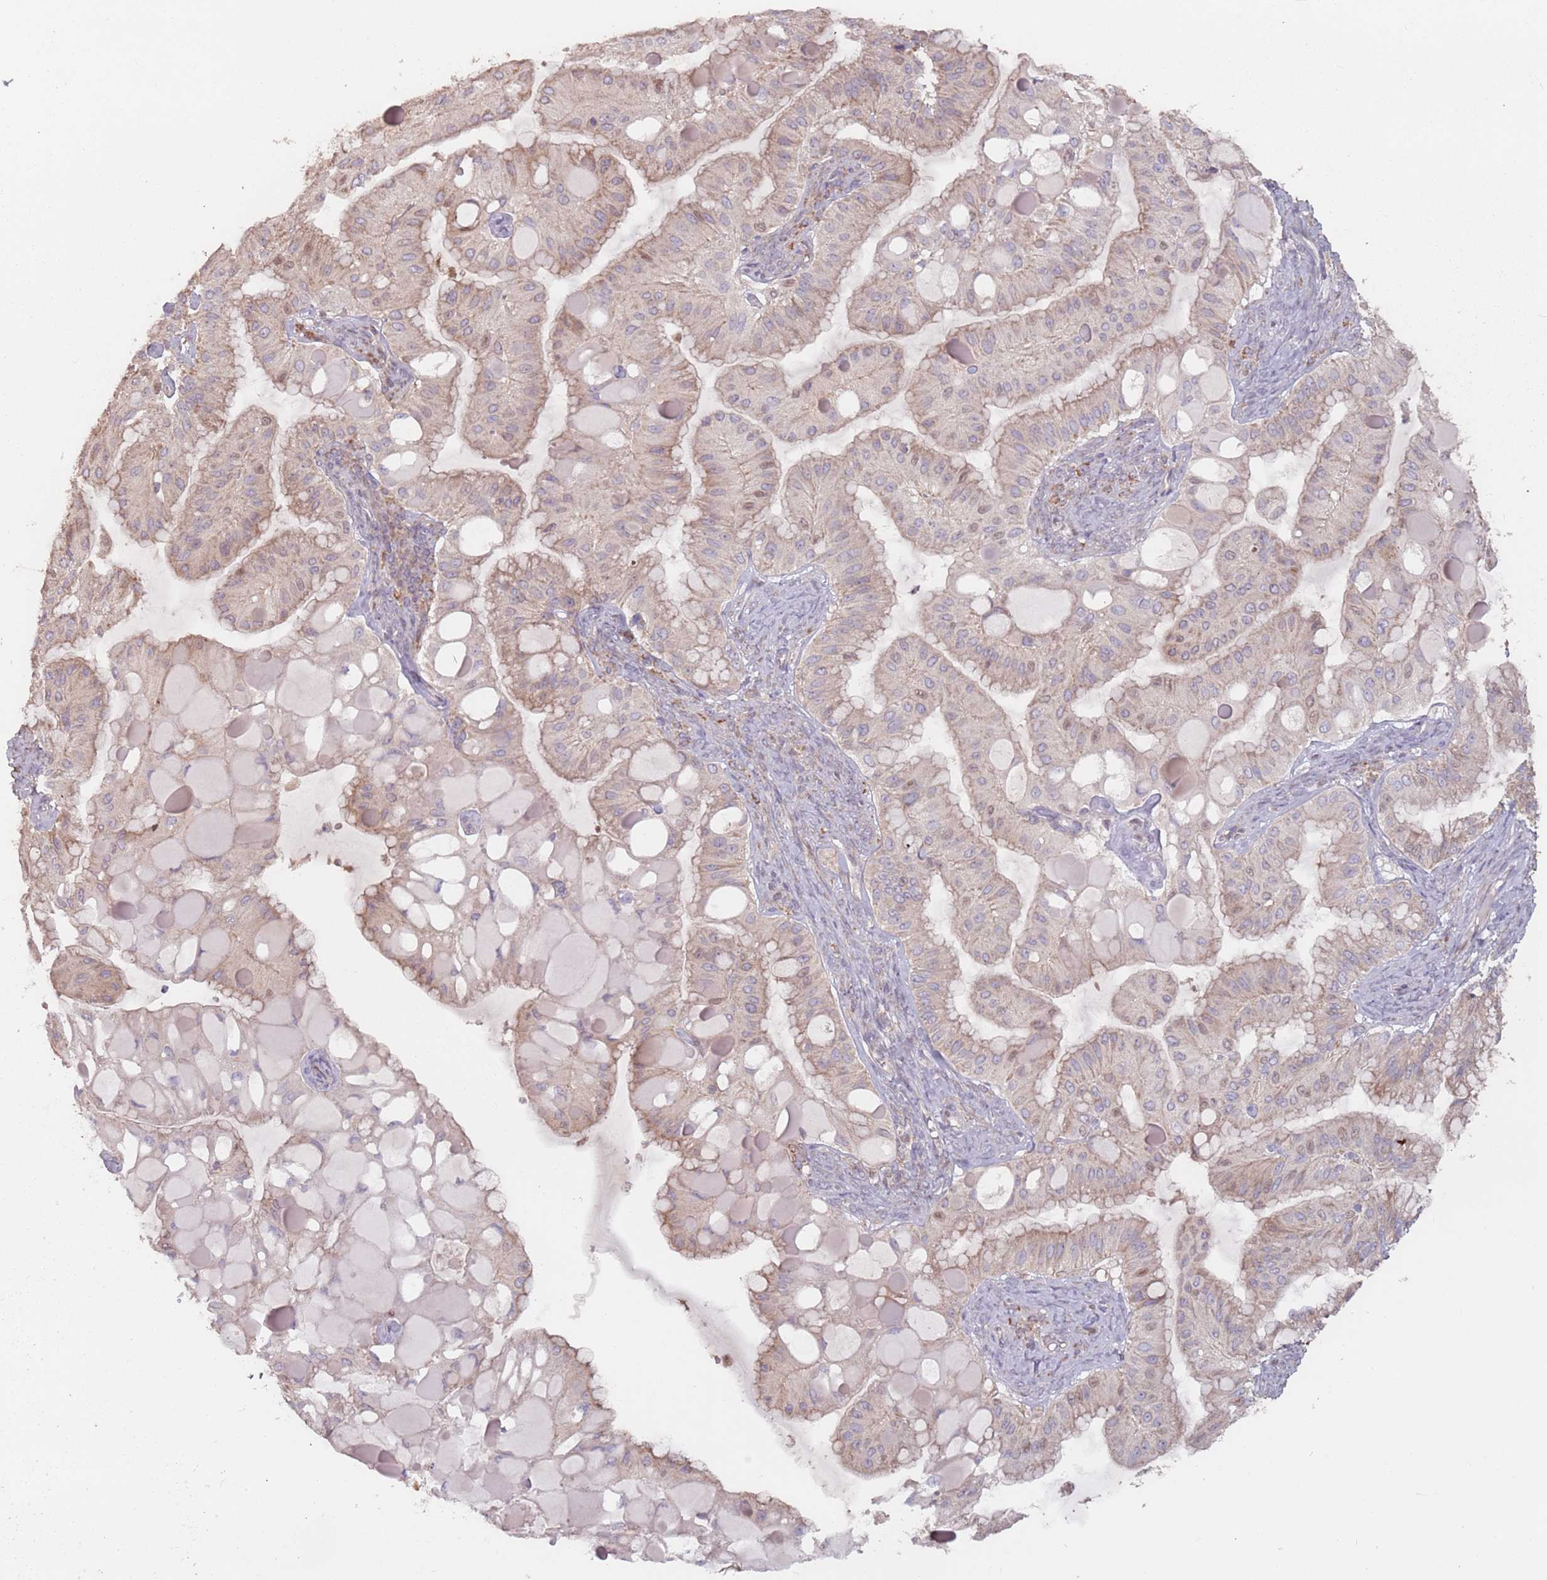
{"staining": {"intensity": "moderate", "quantity": "25%-75%", "location": "cytoplasmic/membranous"}, "tissue": "ovarian cancer", "cell_type": "Tumor cells", "image_type": "cancer", "snomed": [{"axis": "morphology", "description": "Cystadenocarcinoma, mucinous, NOS"}, {"axis": "topography", "description": "Ovary"}], "caption": "A histopathology image of human mucinous cystadenocarcinoma (ovarian) stained for a protein displays moderate cytoplasmic/membranous brown staining in tumor cells. (DAB IHC, brown staining for protein, blue staining for nuclei).", "gene": "VPS52", "patient": {"sex": "female", "age": 61}}